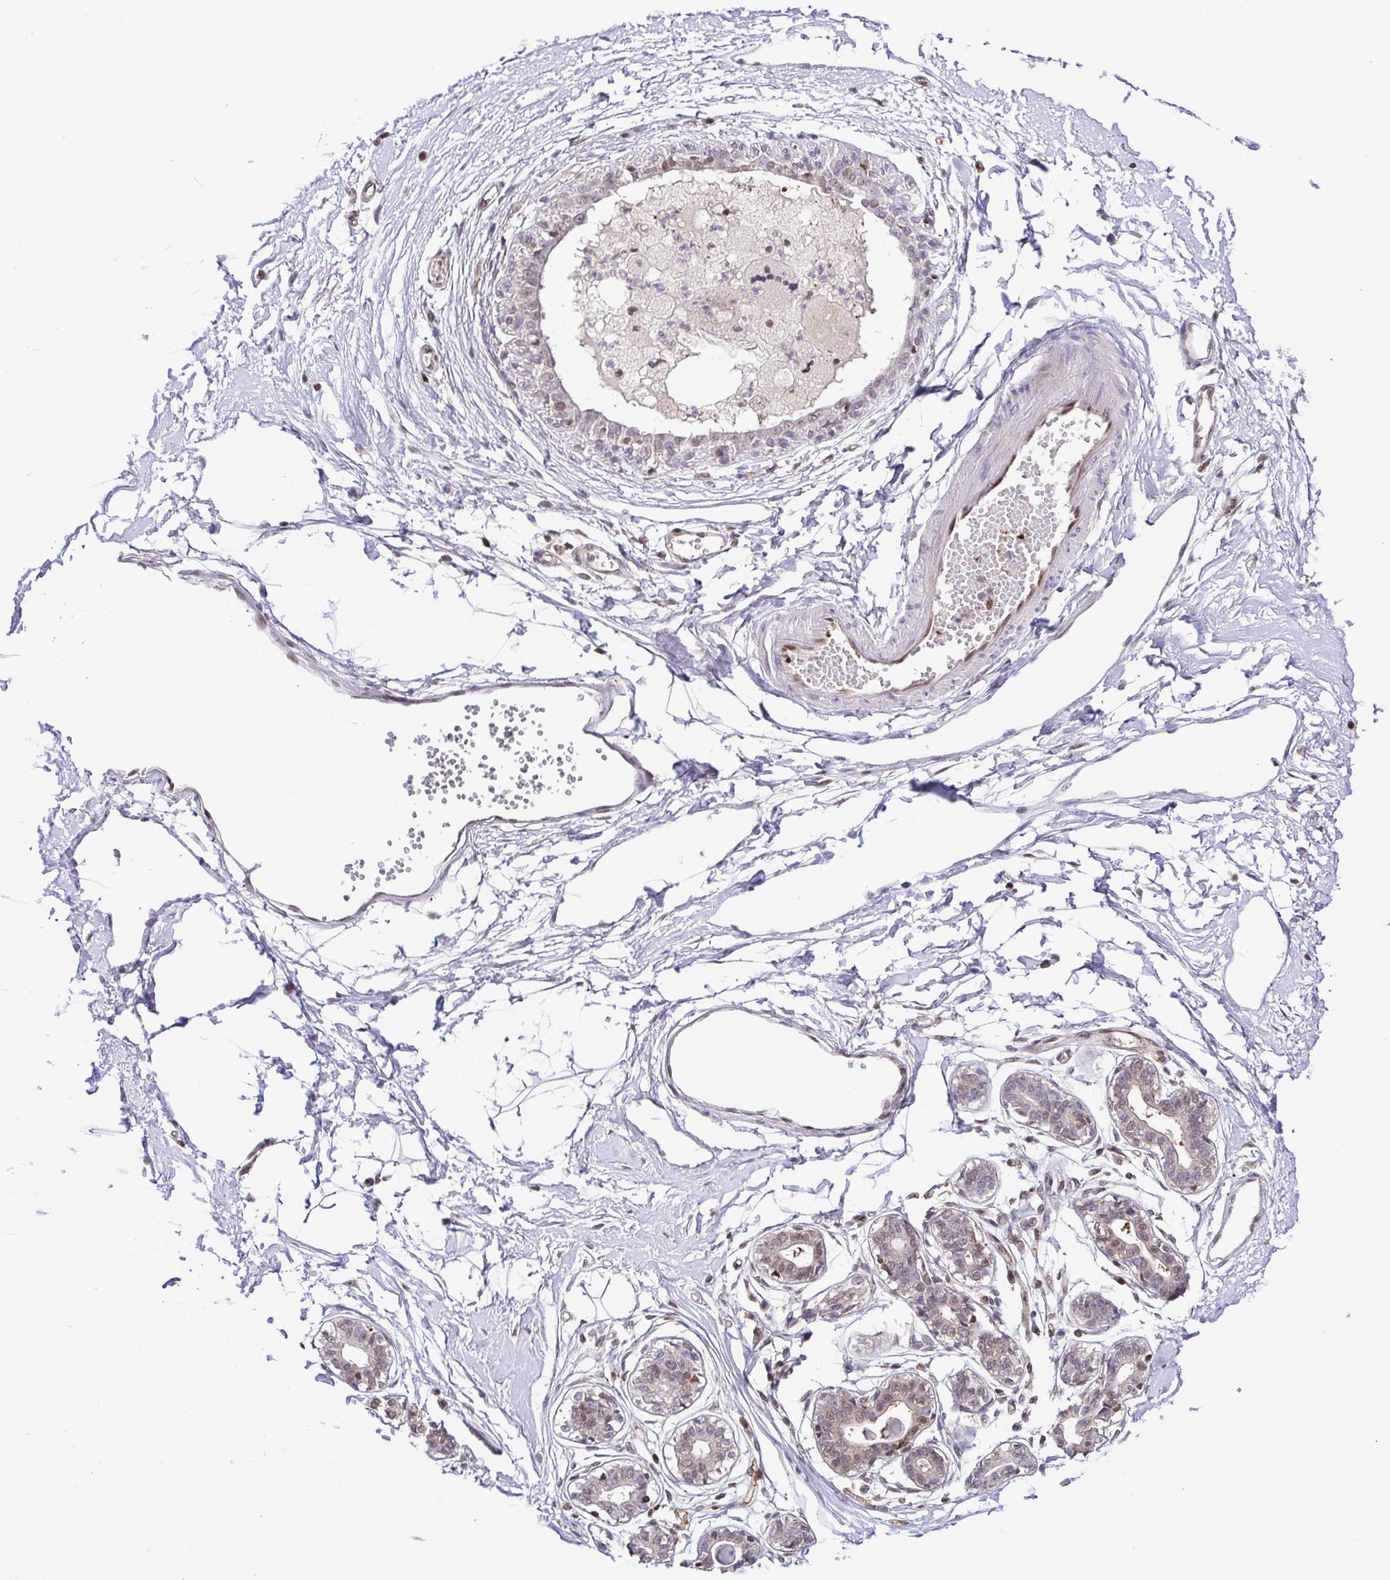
{"staining": {"intensity": "negative", "quantity": "none", "location": "none"}, "tissue": "breast", "cell_type": "Adipocytes", "image_type": "normal", "snomed": [{"axis": "morphology", "description": "Normal tissue, NOS"}, {"axis": "topography", "description": "Breast"}], "caption": "Image shows no protein expression in adipocytes of unremarkable breast.", "gene": "PSMB9", "patient": {"sex": "female", "age": 45}}